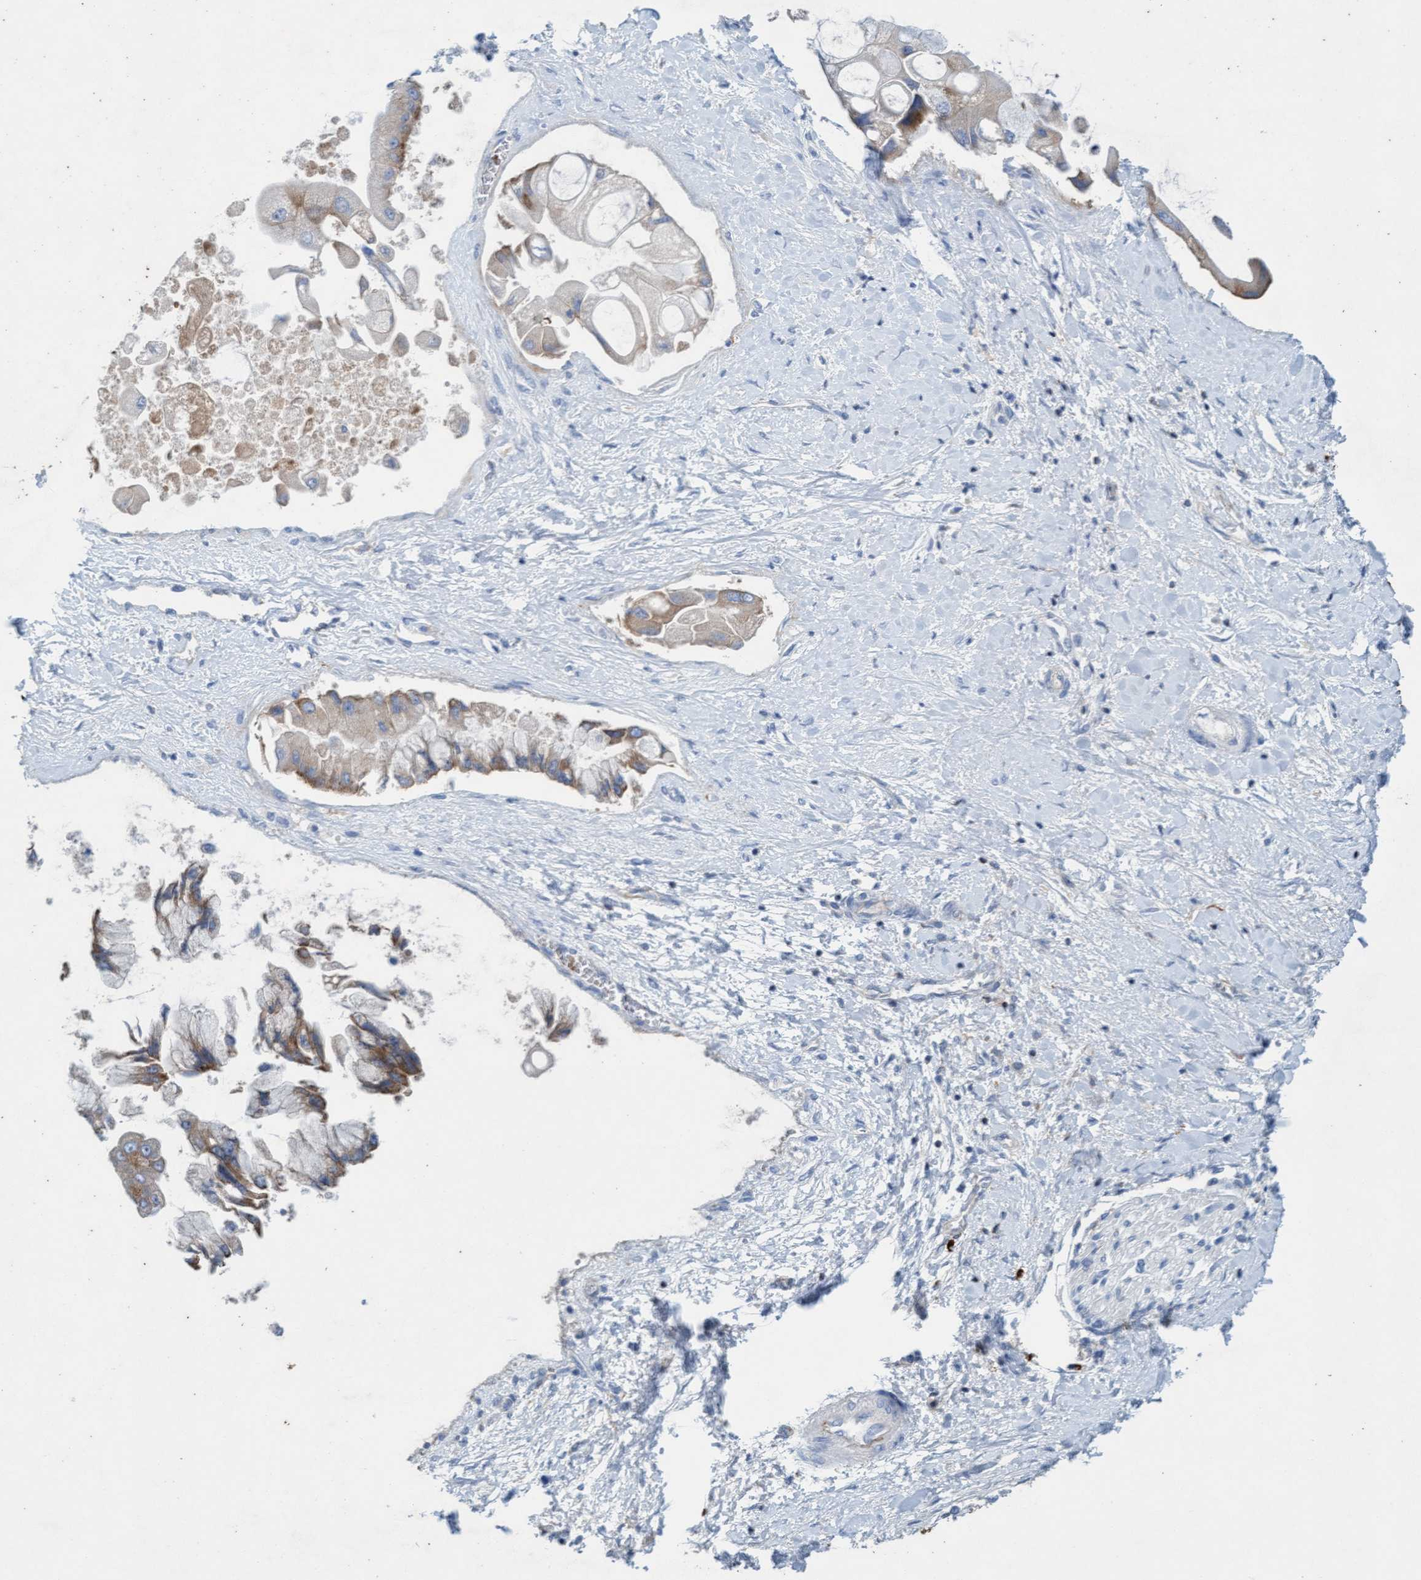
{"staining": {"intensity": "moderate", "quantity": "25%-75%", "location": "cytoplasmic/membranous"}, "tissue": "liver cancer", "cell_type": "Tumor cells", "image_type": "cancer", "snomed": [{"axis": "morphology", "description": "Cholangiocarcinoma"}, {"axis": "topography", "description": "Liver"}], "caption": "Liver cancer (cholangiocarcinoma) stained for a protein exhibits moderate cytoplasmic/membranous positivity in tumor cells.", "gene": "SIGIRR", "patient": {"sex": "male", "age": 50}}